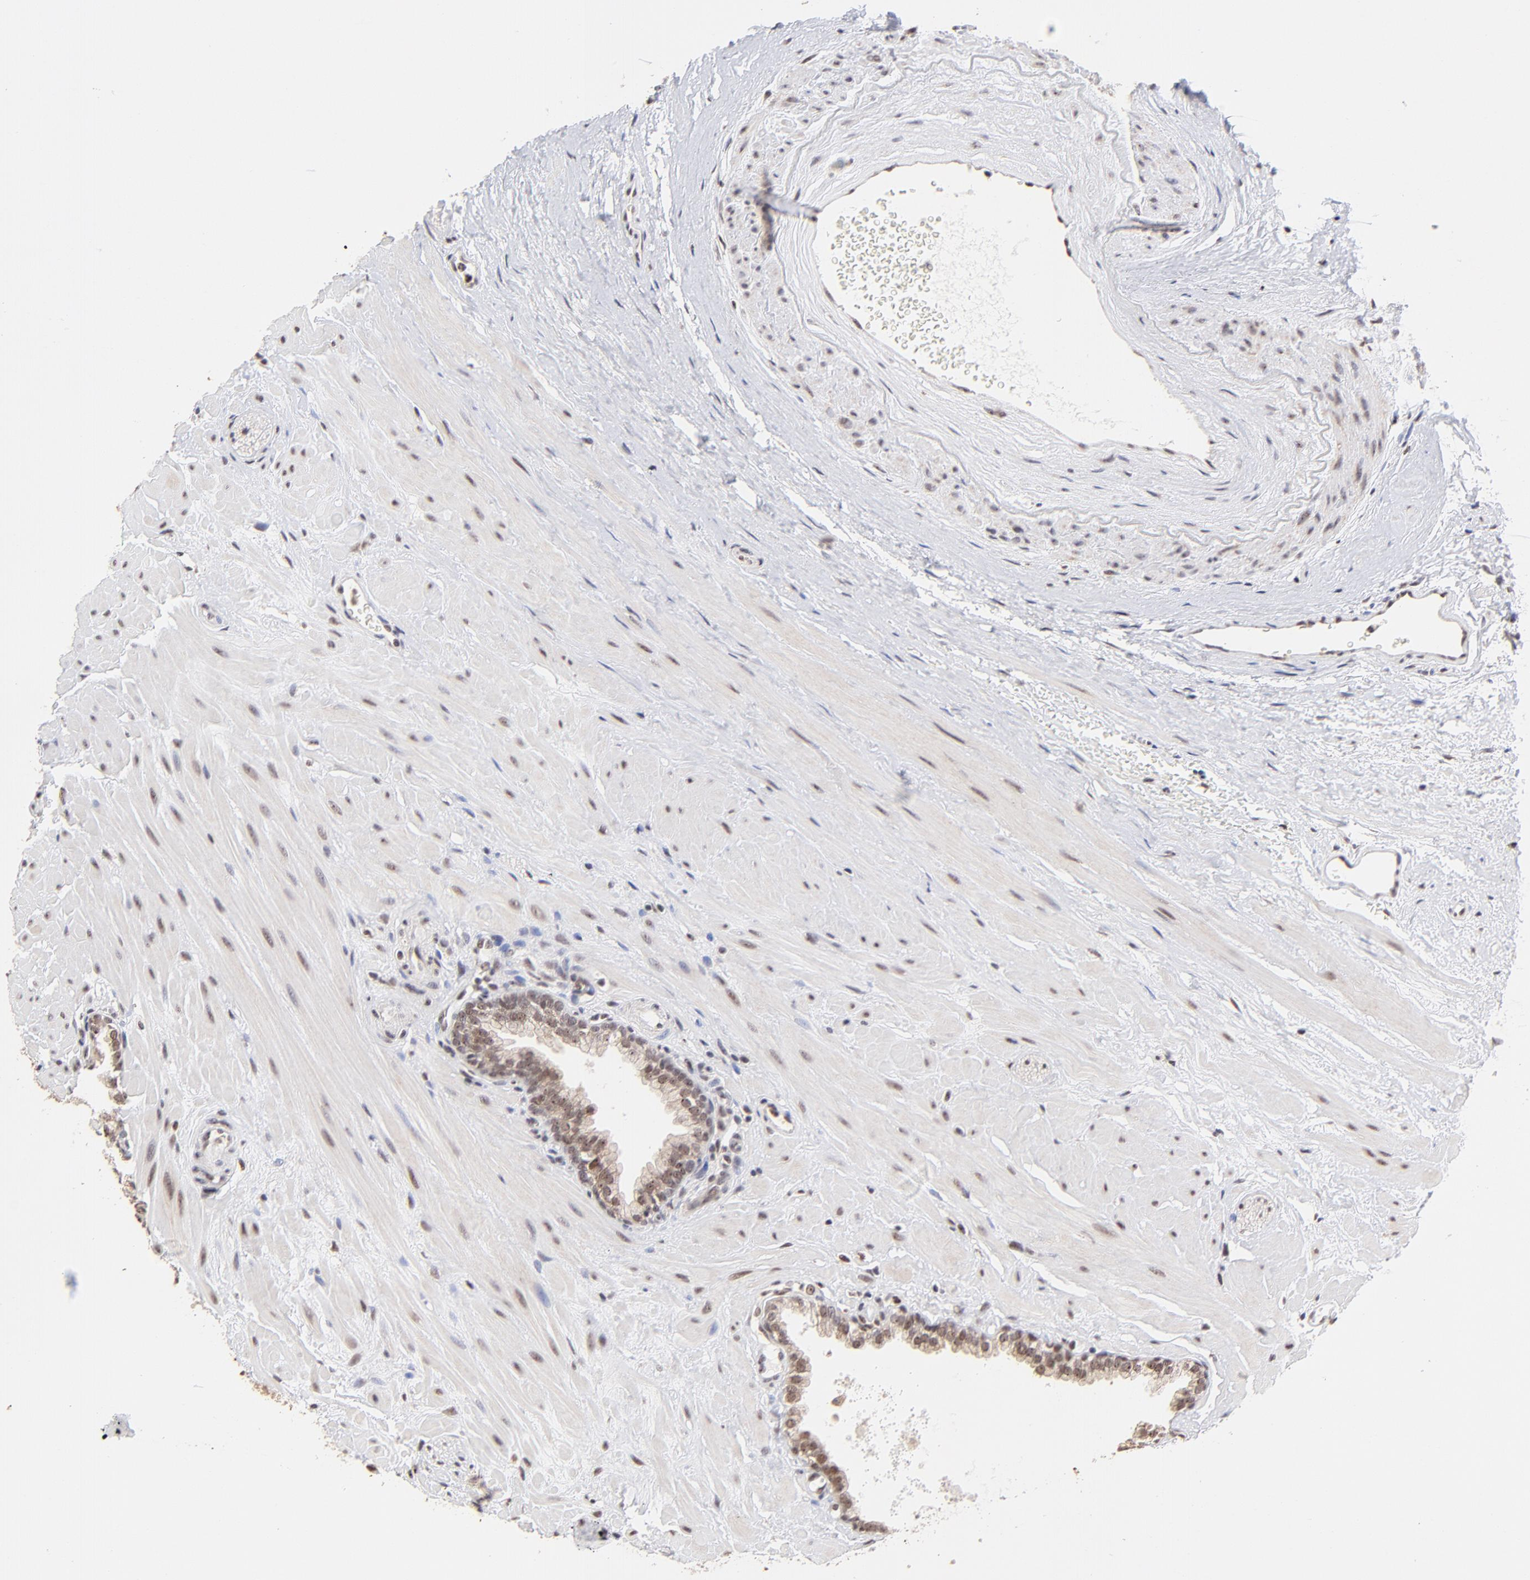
{"staining": {"intensity": "weak", "quantity": ">75%", "location": "nuclear"}, "tissue": "prostate", "cell_type": "Glandular cells", "image_type": "normal", "snomed": [{"axis": "morphology", "description": "Normal tissue, NOS"}, {"axis": "topography", "description": "Prostate"}], "caption": "Protein analysis of benign prostate reveals weak nuclear positivity in approximately >75% of glandular cells. (DAB IHC, brown staining for protein, blue staining for nuclei).", "gene": "ZNF670", "patient": {"sex": "male", "age": 60}}